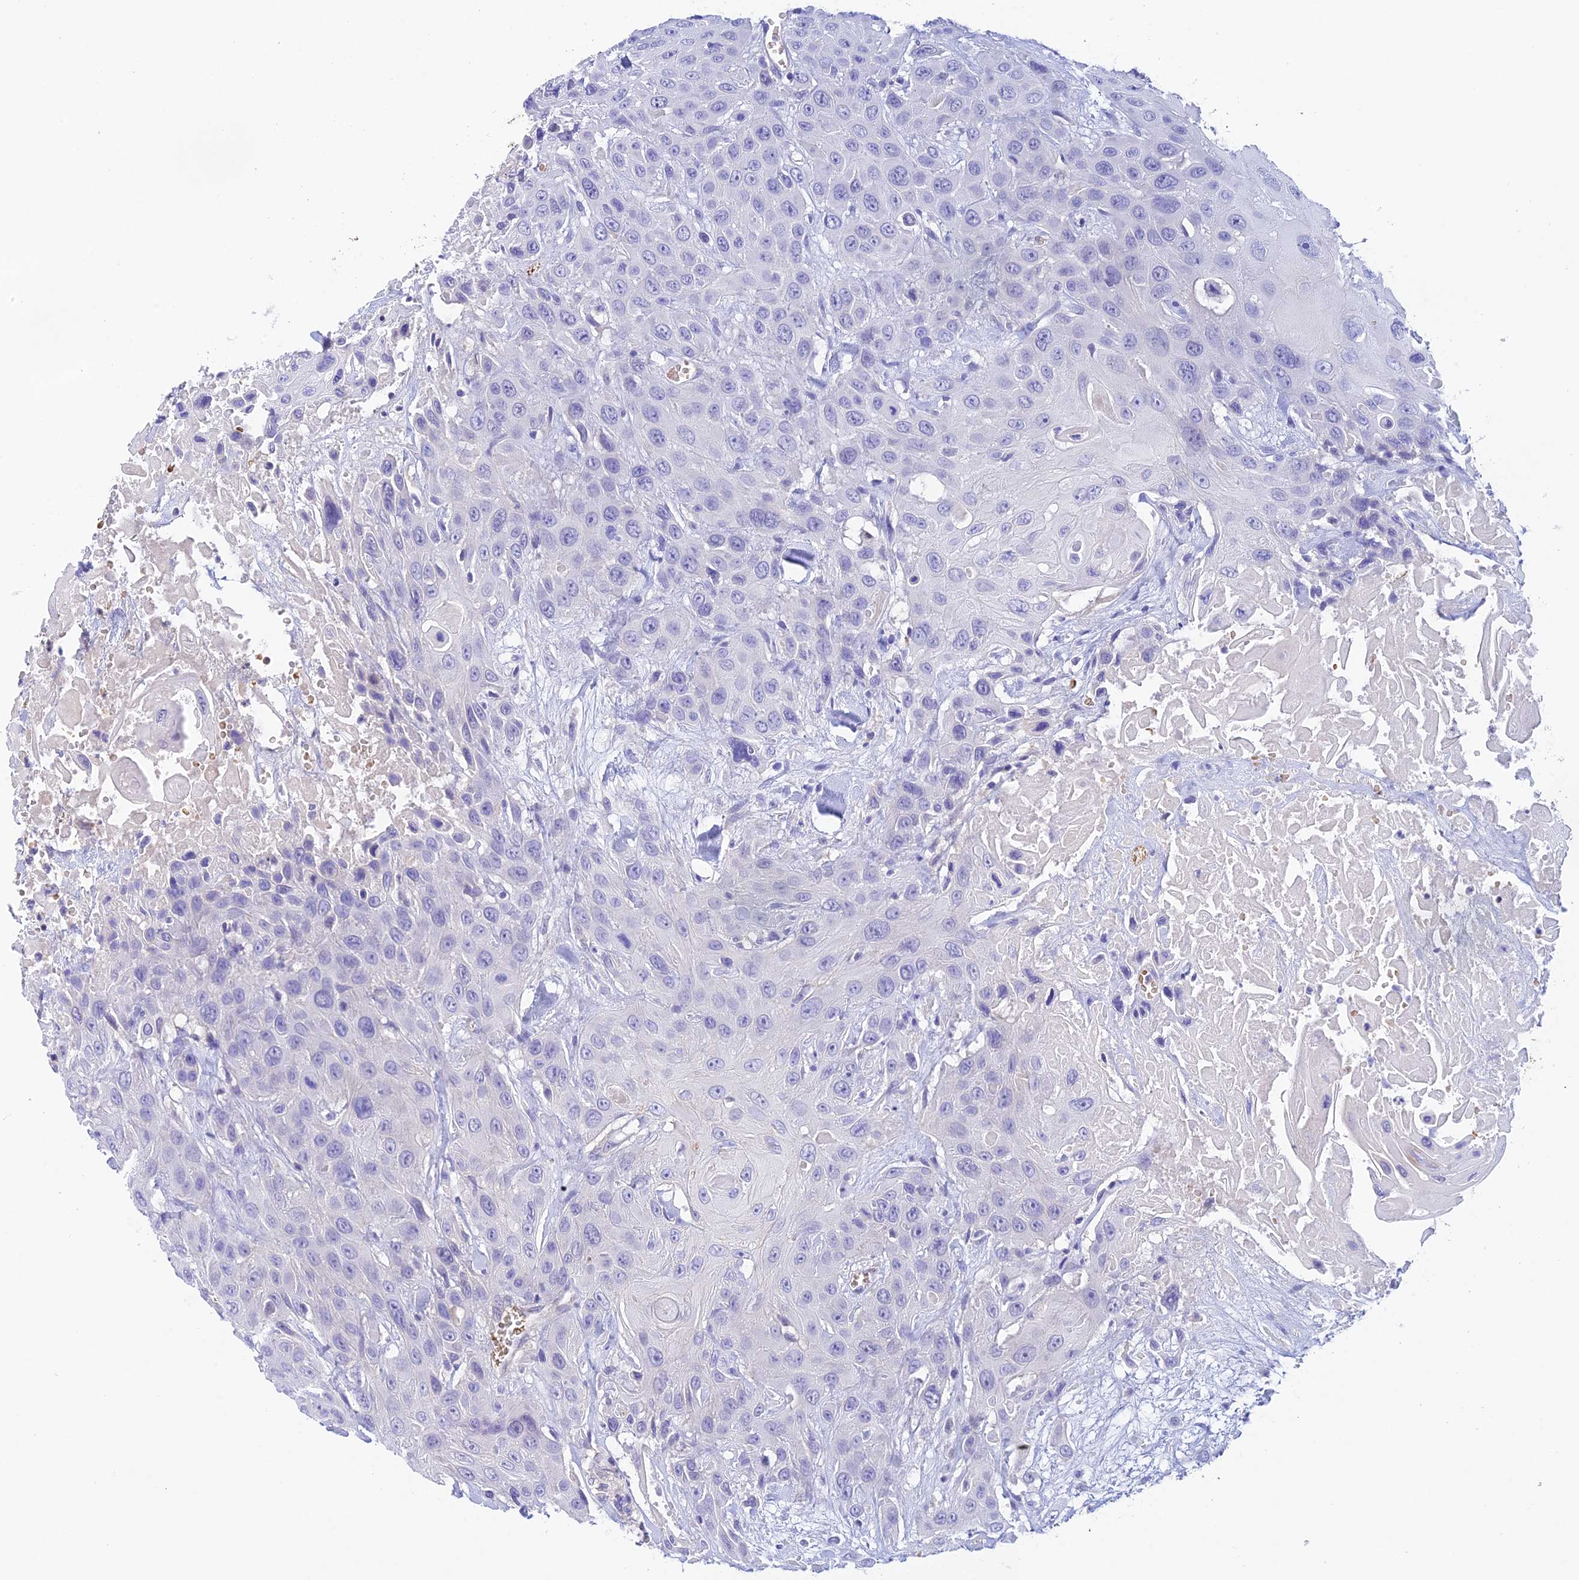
{"staining": {"intensity": "negative", "quantity": "none", "location": "none"}, "tissue": "head and neck cancer", "cell_type": "Tumor cells", "image_type": "cancer", "snomed": [{"axis": "morphology", "description": "Squamous cell carcinoma, NOS"}, {"axis": "topography", "description": "Head-Neck"}], "caption": "Squamous cell carcinoma (head and neck) stained for a protein using immunohistochemistry (IHC) shows no staining tumor cells.", "gene": "HDHD2", "patient": {"sex": "male", "age": 81}}